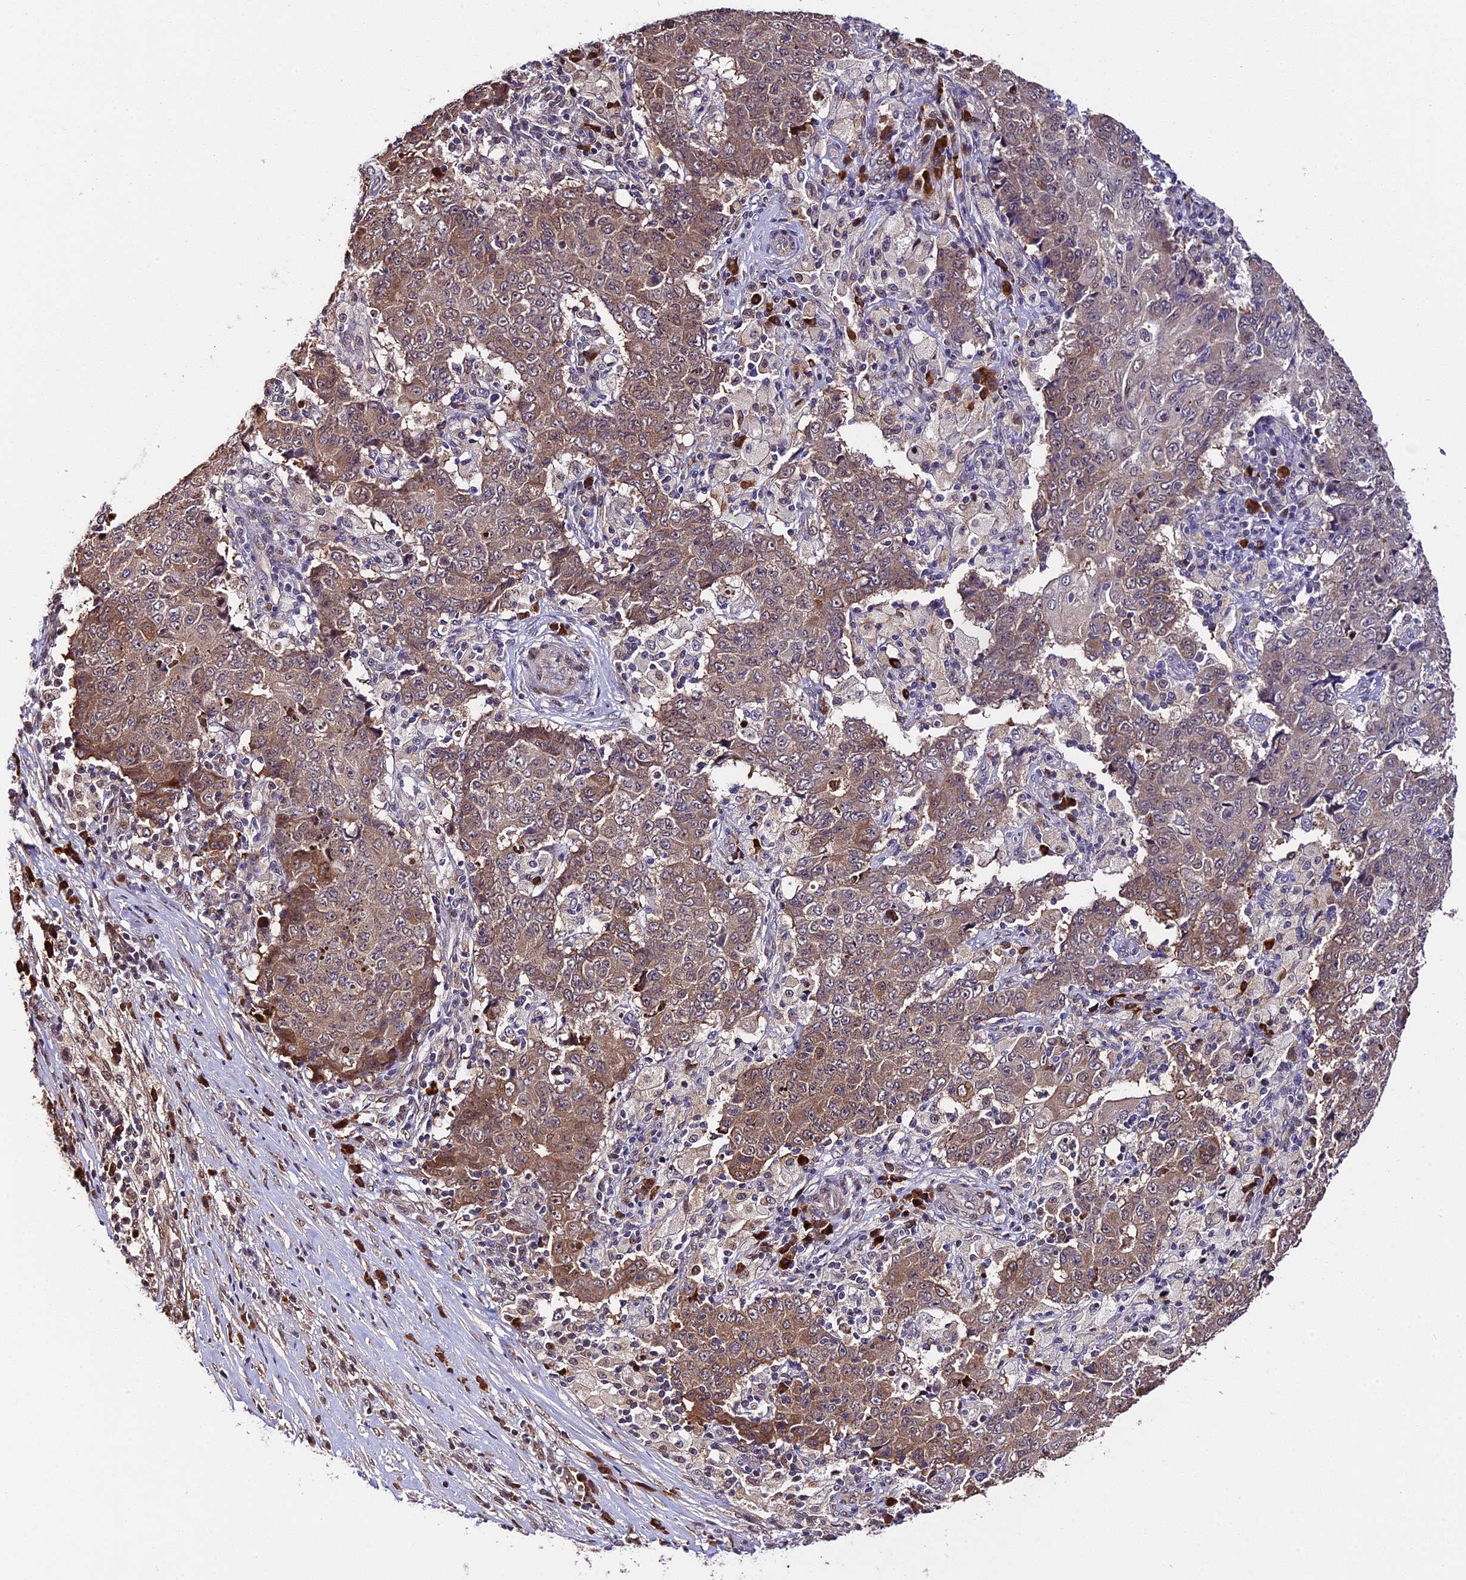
{"staining": {"intensity": "moderate", "quantity": "25%-75%", "location": "cytoplasmic/membranous"}, "tissue": "ovarian cancer", "cell_type": "Tumor cells", "image_type": "cancer", "snomed": [{"axis": "morphology", "description": "Carcinoma, endometroid"}, {"axis": "topography", "description": "Ovary"}], "caption": "This histopathology image demonstrates endometroid carcinoma (ovarian) stained with immunohistochemistry (IHC) to label a protein in brown. The cytoplasmic/membranous of tumor cells show moderate positivity for the protein. Nuclei are counter-stained blue.", "gene": "HERPUD1", "patient": {"sex": "female", "age": 42}}